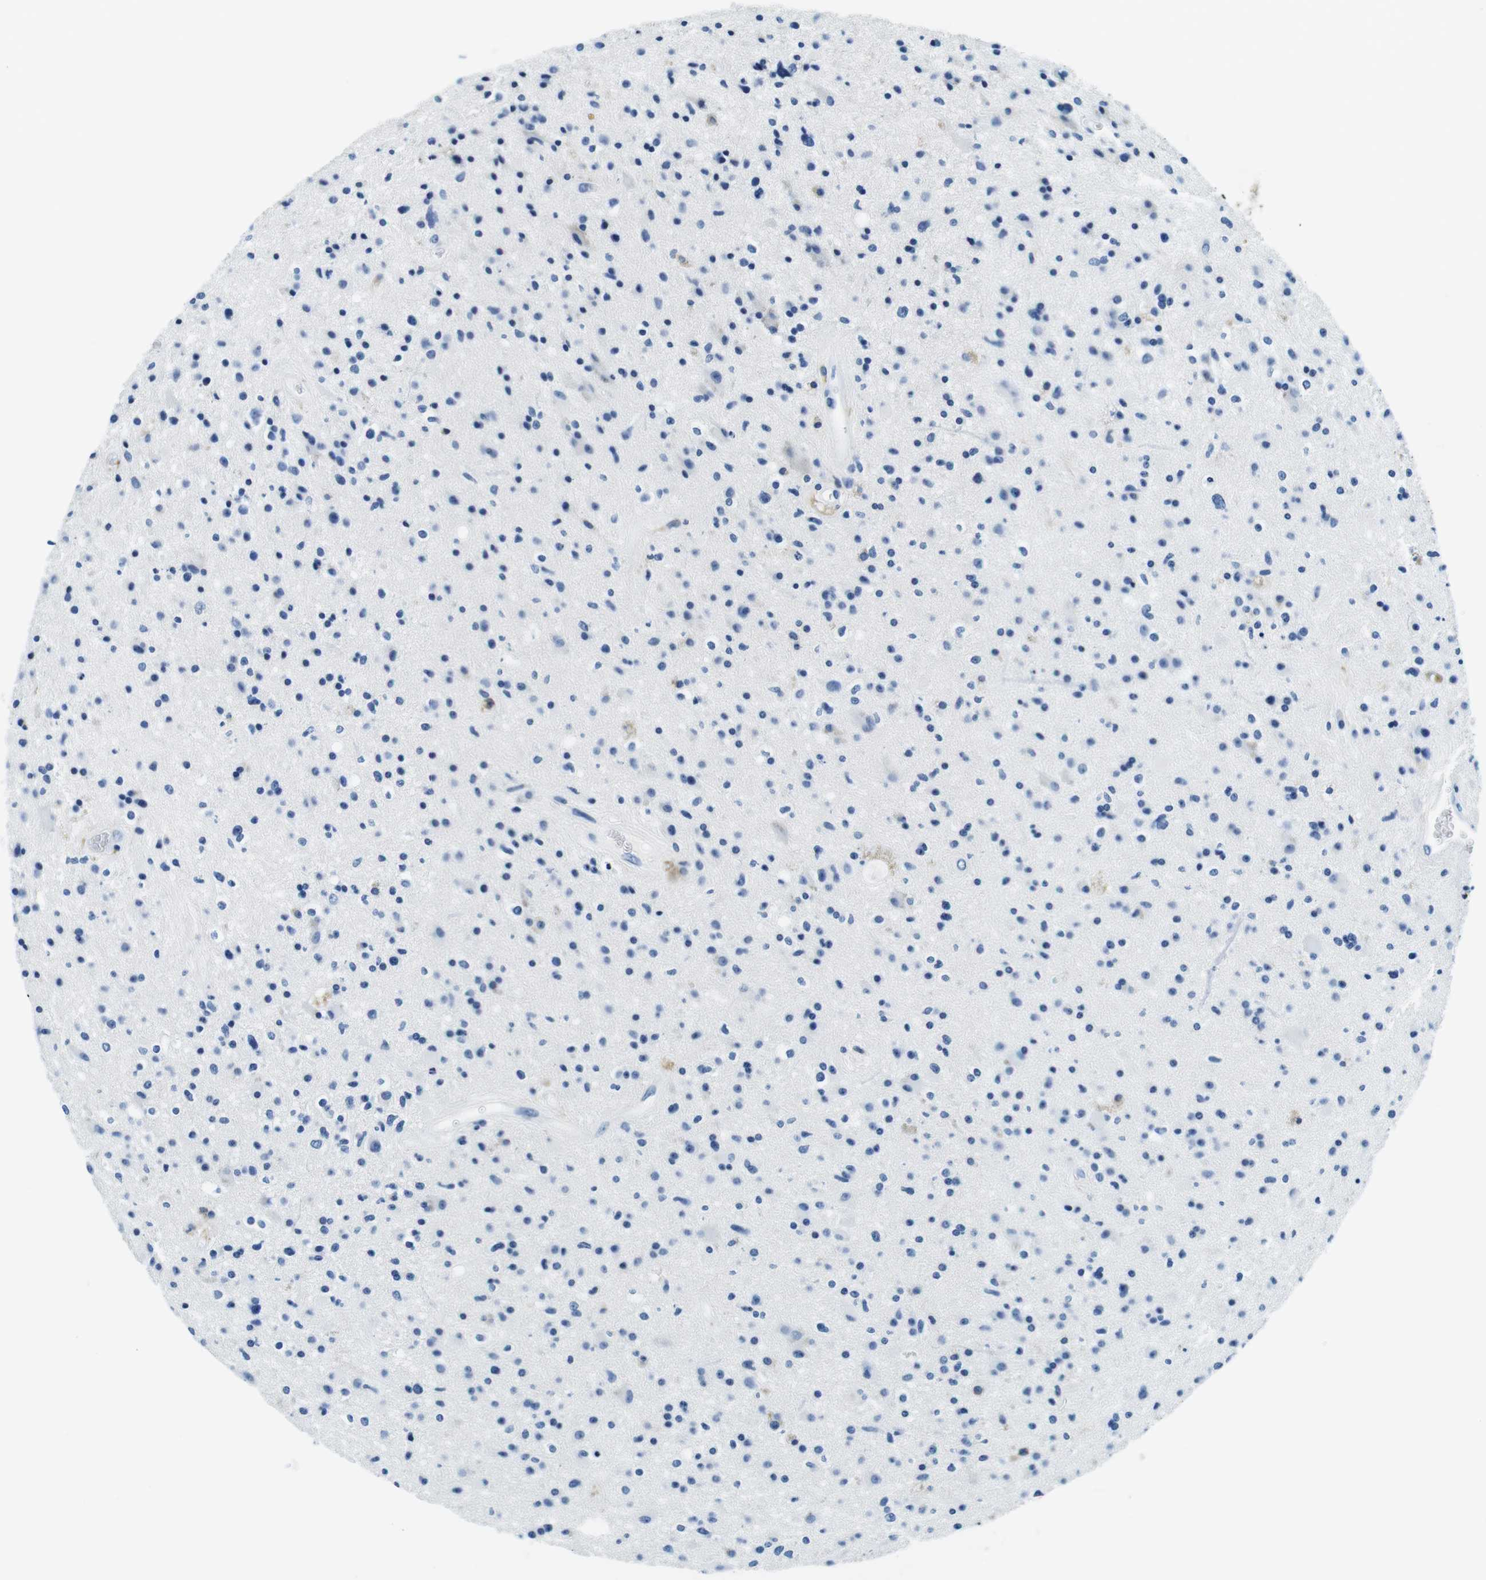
{"staining": {"intensity": "negative", "quantity": "none", "location": "none"}, "tissue": "glioma", "cell_type": "Tumor cells", "image_type": "cancer", "snomed": [{"axis": "morphology", "description": "Glioma, malignant, High grade"}, {"axis": "topography", "description": "Brain"}], "caption": "A high-resolution photomicrograph shows immunohistochemistry staining of glioma, which shows no significant staining in tumor cells. Brightfield microscopy of immunohistochemistry (IHC) stained with DAB (brown) and hematoxylin (blue), captured at high magnification.", "gene": "HLA-DRB1", "patient": {"sex": "male", "age": 33}}